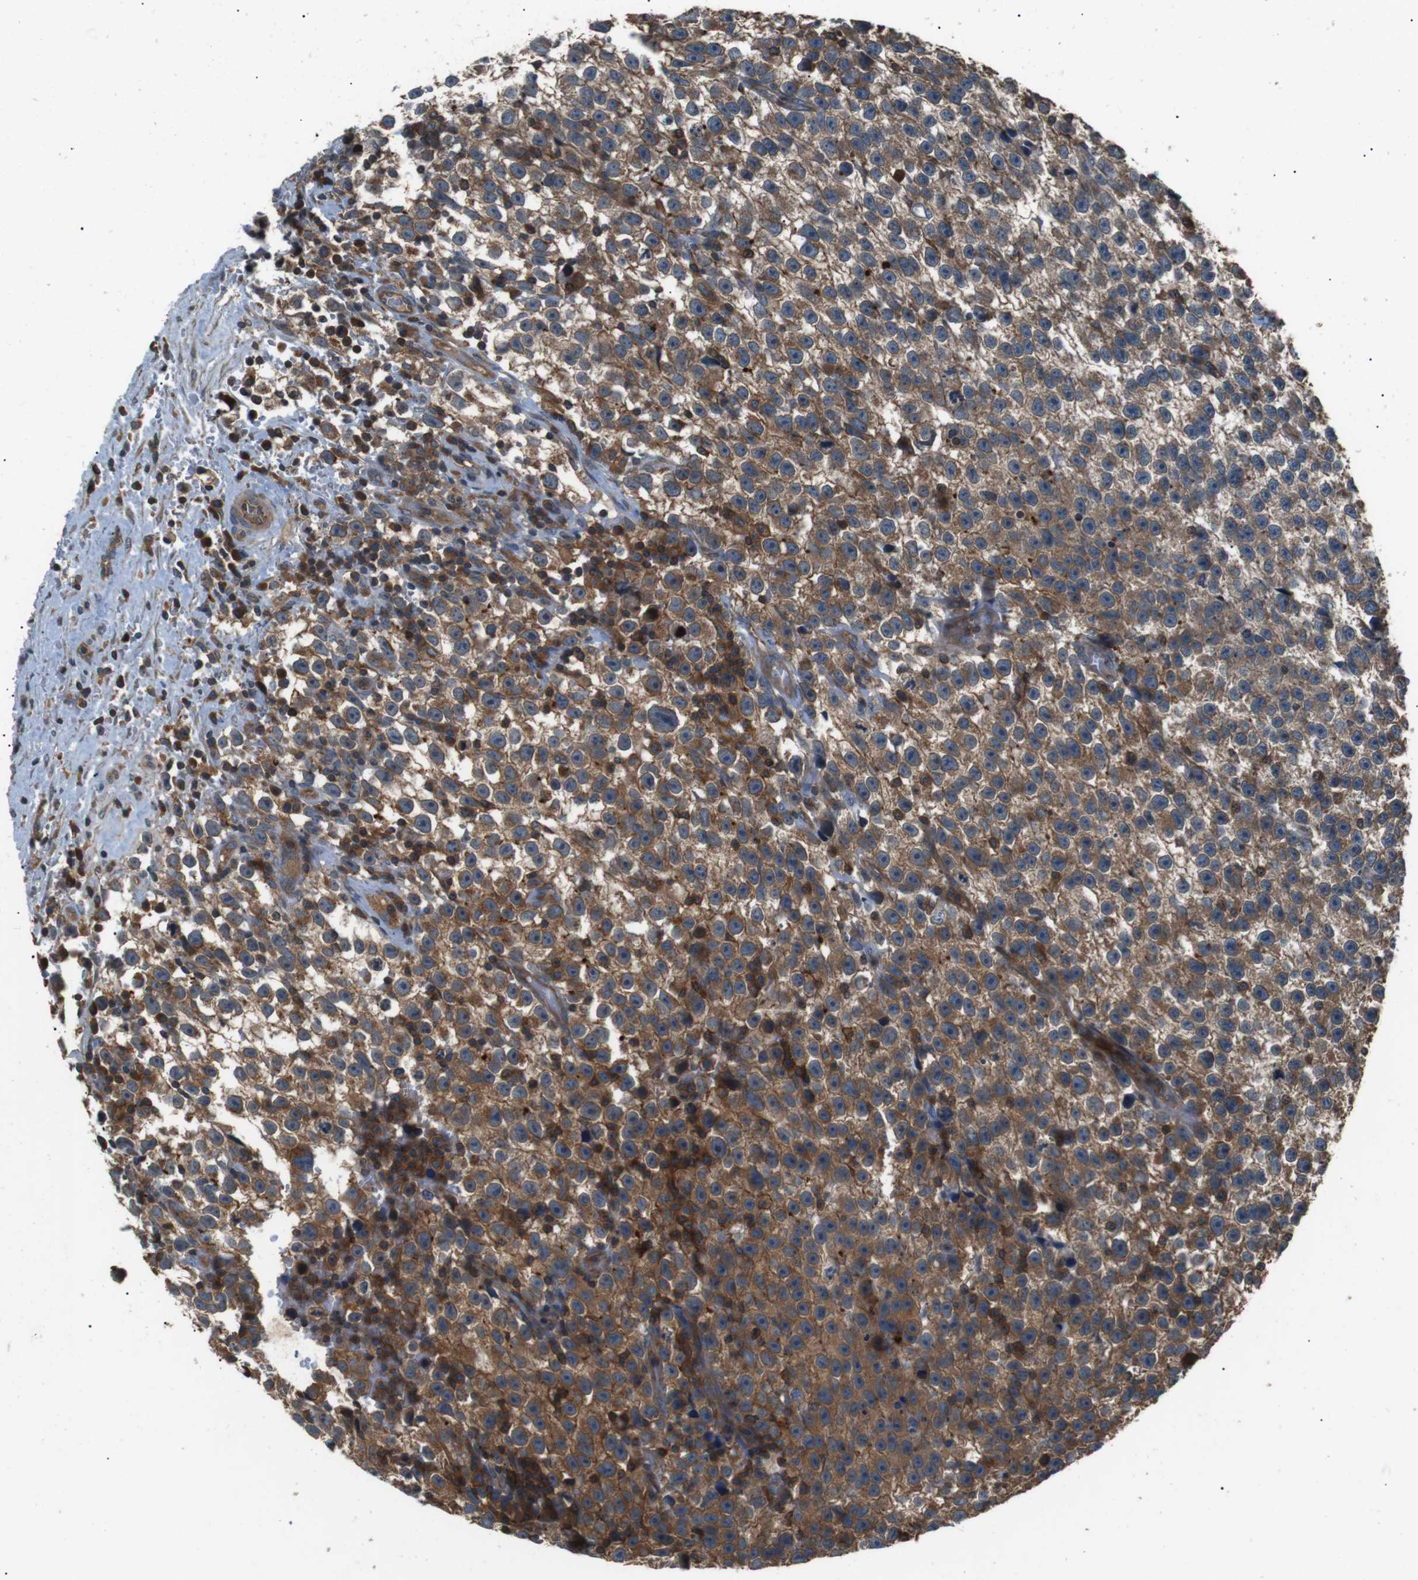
{"staining": {"intensity": "moderate", "quantity": "25%-75%", "location": "cytoplasmic/membranous"}, "tissue": "testis cancer", "cell_type": "Tumor cells", "image_type": "cancer", "snomed": [{"axis": "morphology", "description": "Seminoma, NOS"}, {"axis": "topography", "description": "Testis"}], "caption": "Protein staining by IHC shows moderate cytoplasmic/membranous expression in approximately 25%-75% of tumor cells in seminoma (testis).", "gene": "GPR161", "patient": {"sex": "male", "age": 33}}